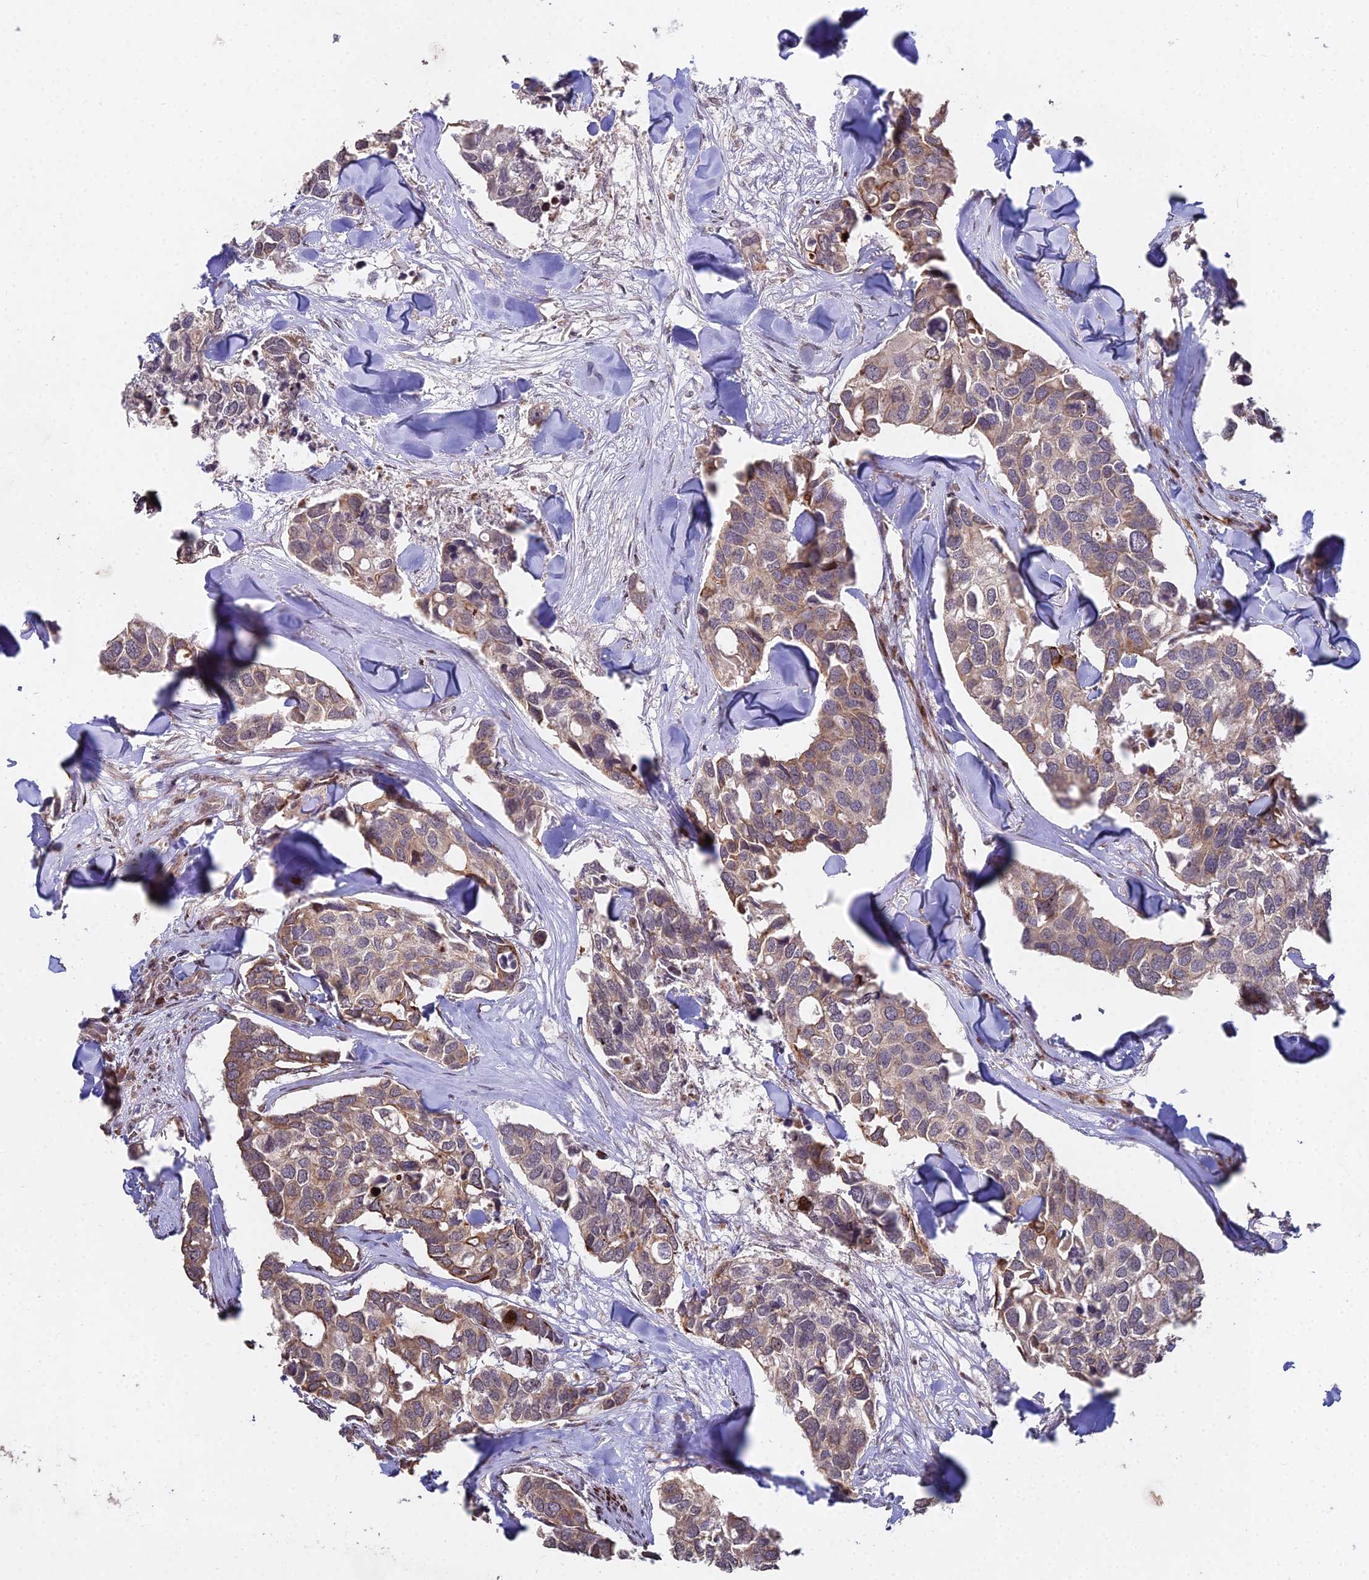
{"staining": {"intensity": "moderate", "quantity": ">75%", "location": "cytoplasmic/membranous"}, "tissue": "breast cancer", "cell_type": "Tumor cells", "image_type": "cancer", "snomed": [{"axis": "morphology", "description": "Duct carcinoma"}, {"axis": "topography", "description": "Breast"}], "caption": "A high-resolution photomicrograph shows immunohistochemistry (IHC) staining of infiltrating ductal carcinoma (breast), which reveals moderate cytoplasmic/membranous expression in about >75% of tumor cells.", "gene": "RBMS2", "patient": {"sex": "female", "age": 83}}